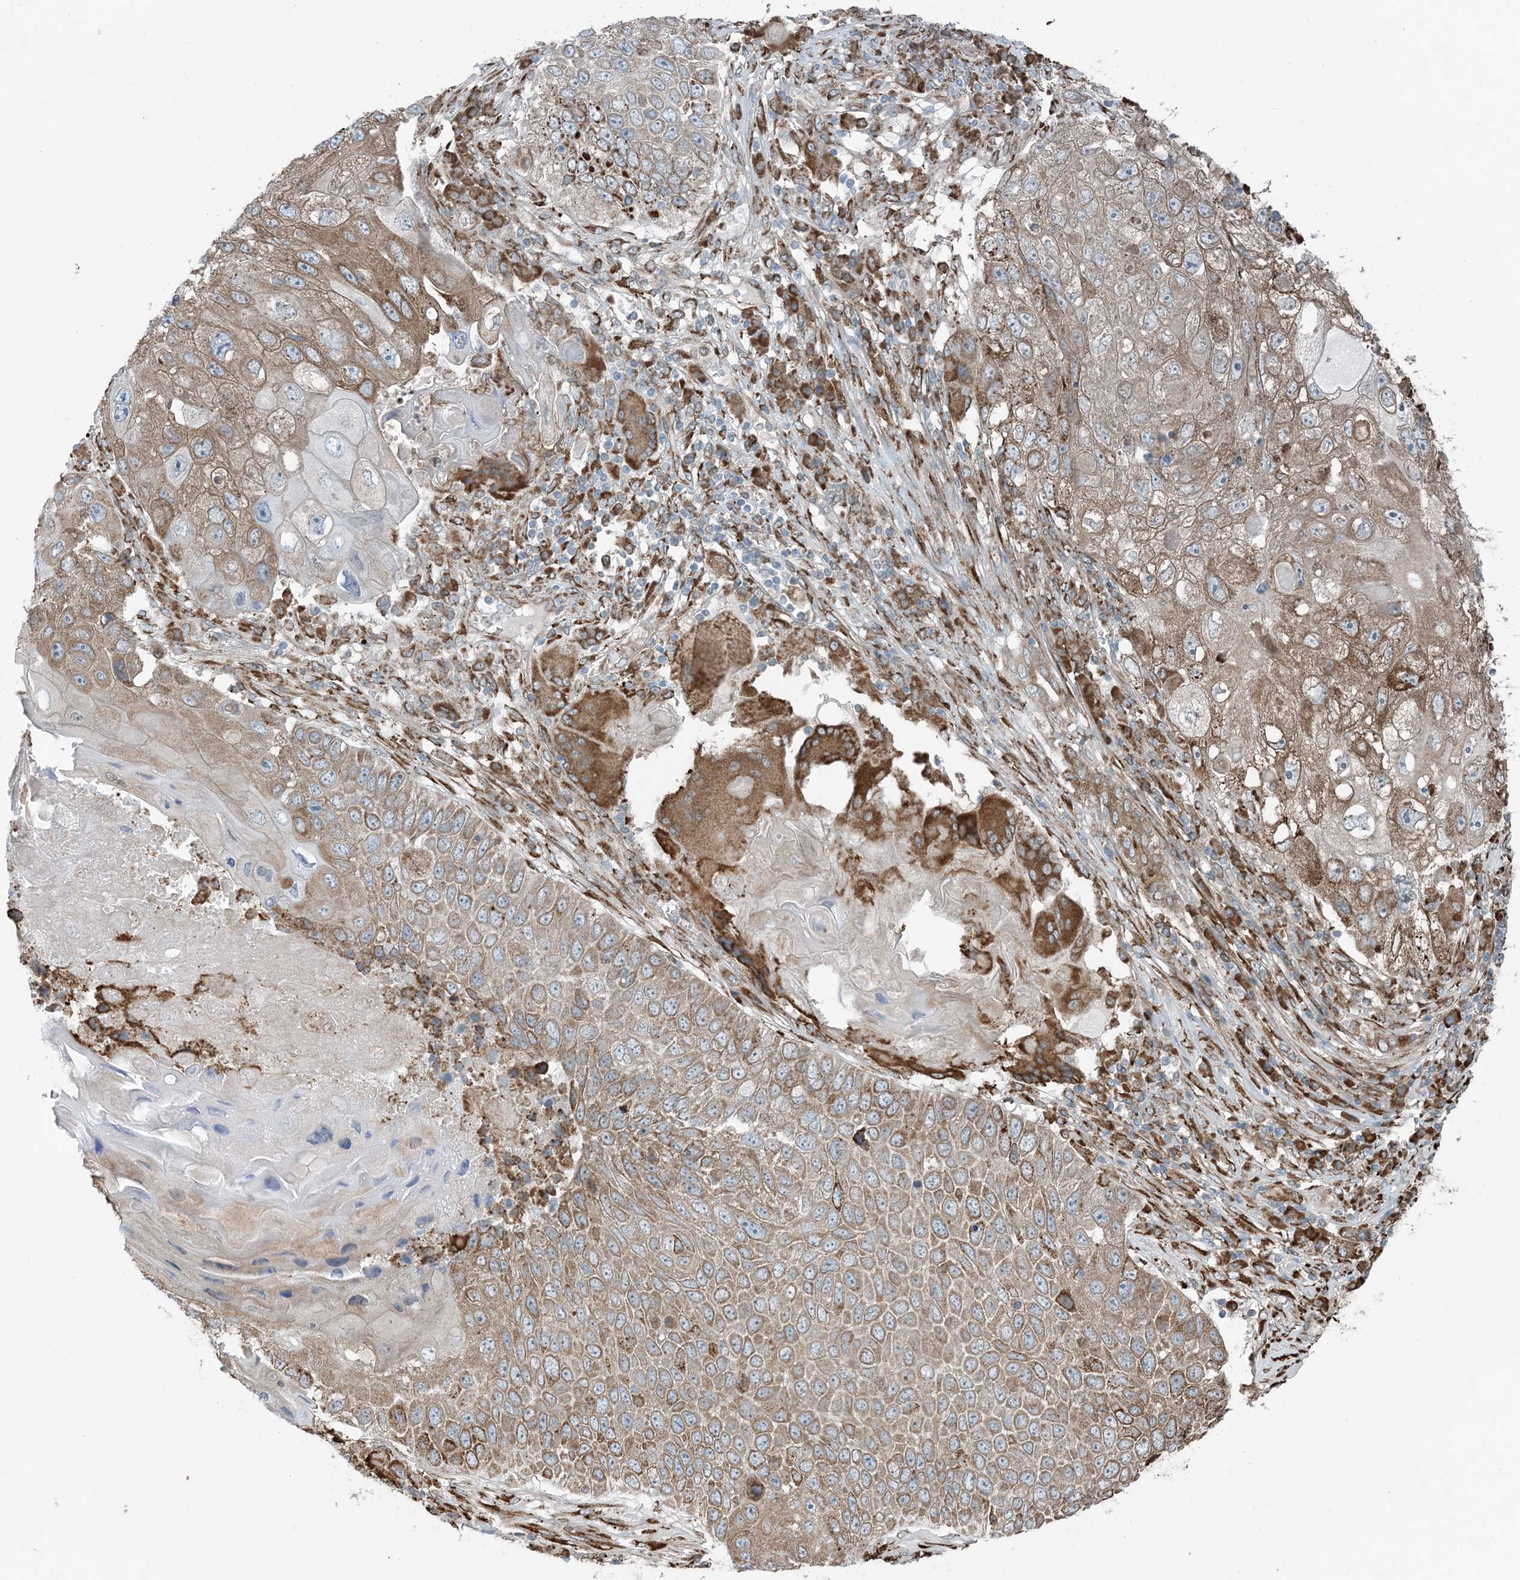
{"staining": {"intensity": "moderate", "quantity": ">75%", "location": "cytoplasmic/membranous"}, "tissue": "lung cancer", "cell_type": "Tumor cells", "image_type": "cancer", "snomed": [{"axis": "morphology", "description": "Squamous cell carcinoma, NOS"}, {"axis": "topography", "description": "Lung"}], "caption": "Brown immunohistochemical staining in lung cancer displays moderate cytoplasmic/membranous positivity in approximately >75% of tumor cells. Nuclei are stained in blue.", "gene": "CERKL", "patient": {"sex": "male", "age": 61}}